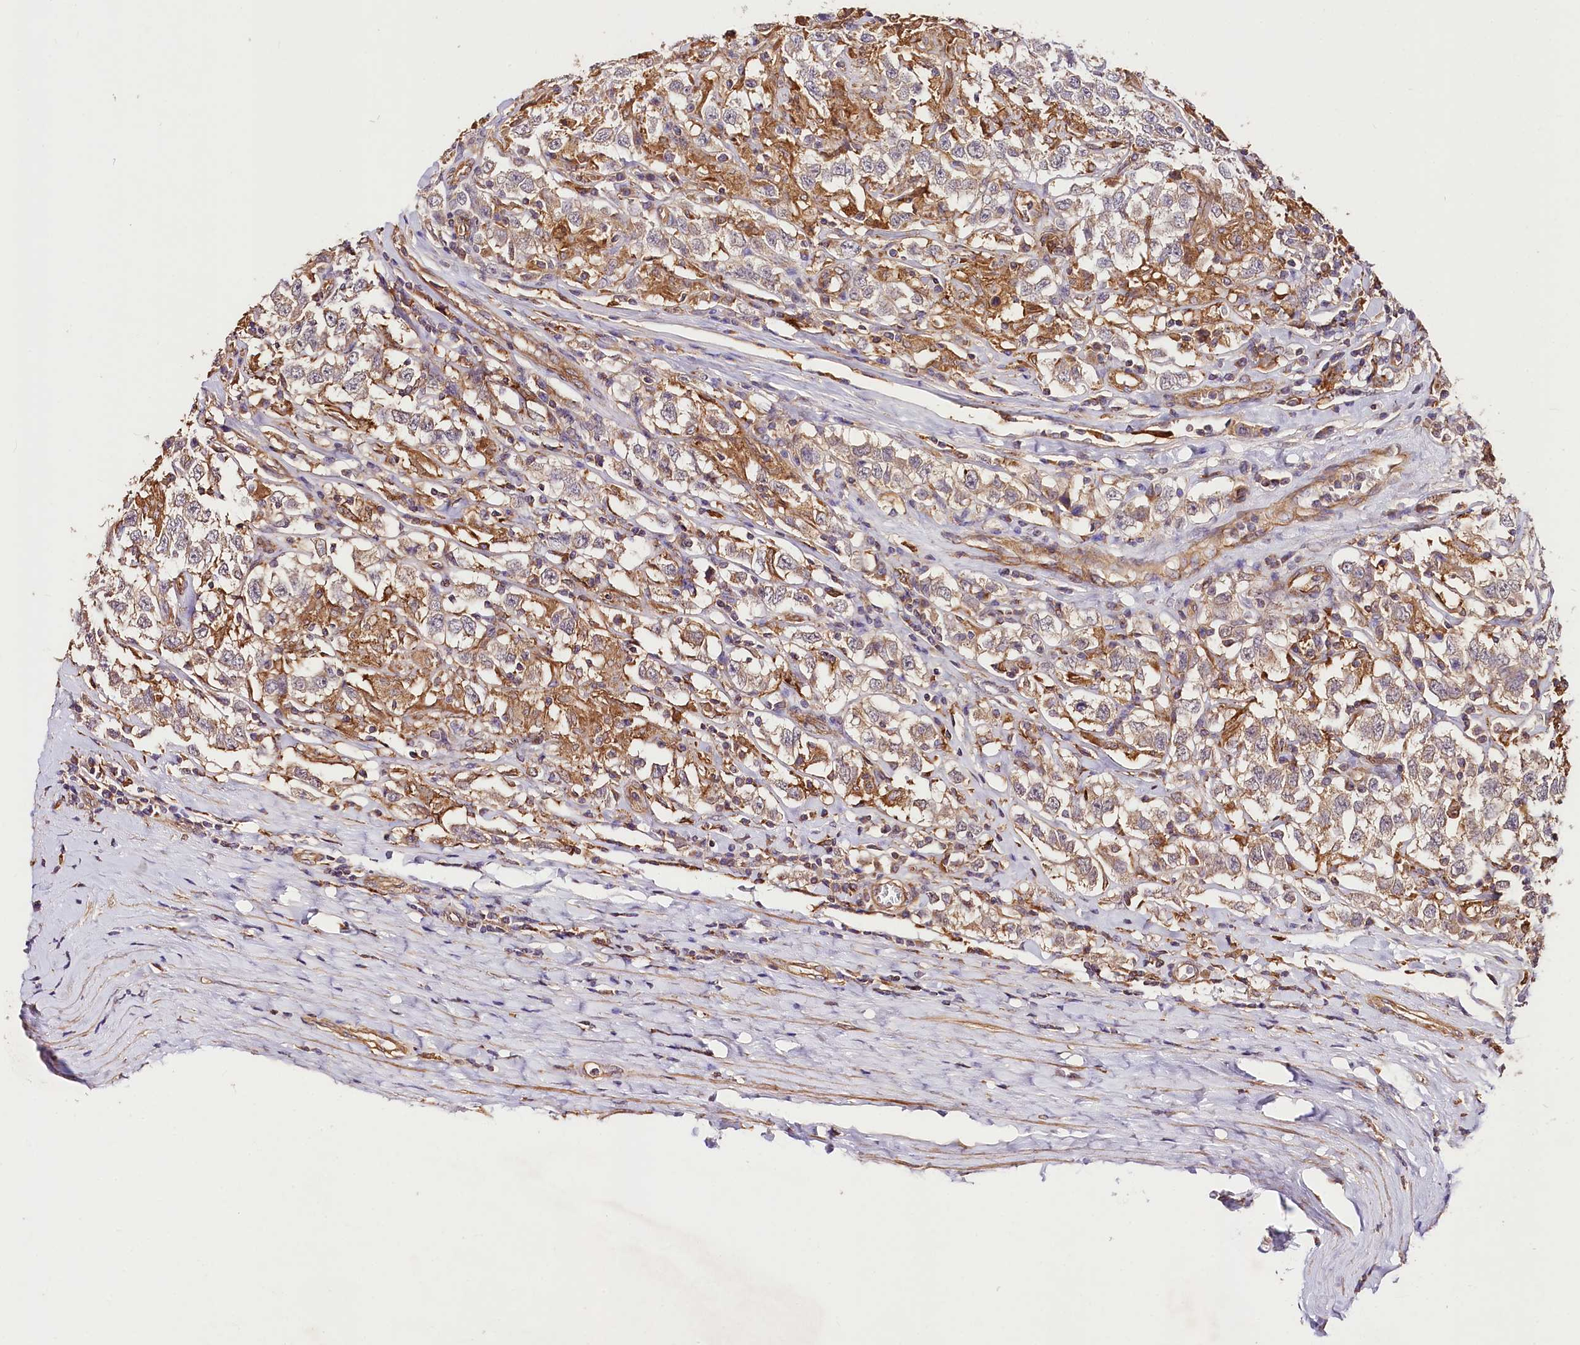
{"staining": {"intensity": "weak", "quantity": ">75%", "location": "cytoplasmic/membranous"}, "tissue": "testis cancer", "cell_type": "Tumor cells", "image_type": "cancer", "snomed": [{"axis": "morphology", "description": "Seminoma, NOS"}, {"axis": "topography", "description": "Testis"}], "caption": "Immunohistochemistry (IHC) photomicrograph of human testis seminoma stained for a protein (brown), which shows low levels of weak cytoplasmic/membranous expression in about >75% of tumor cells.", "gene": "CSAD", "patient": {"sex": "male", "age": 41}}